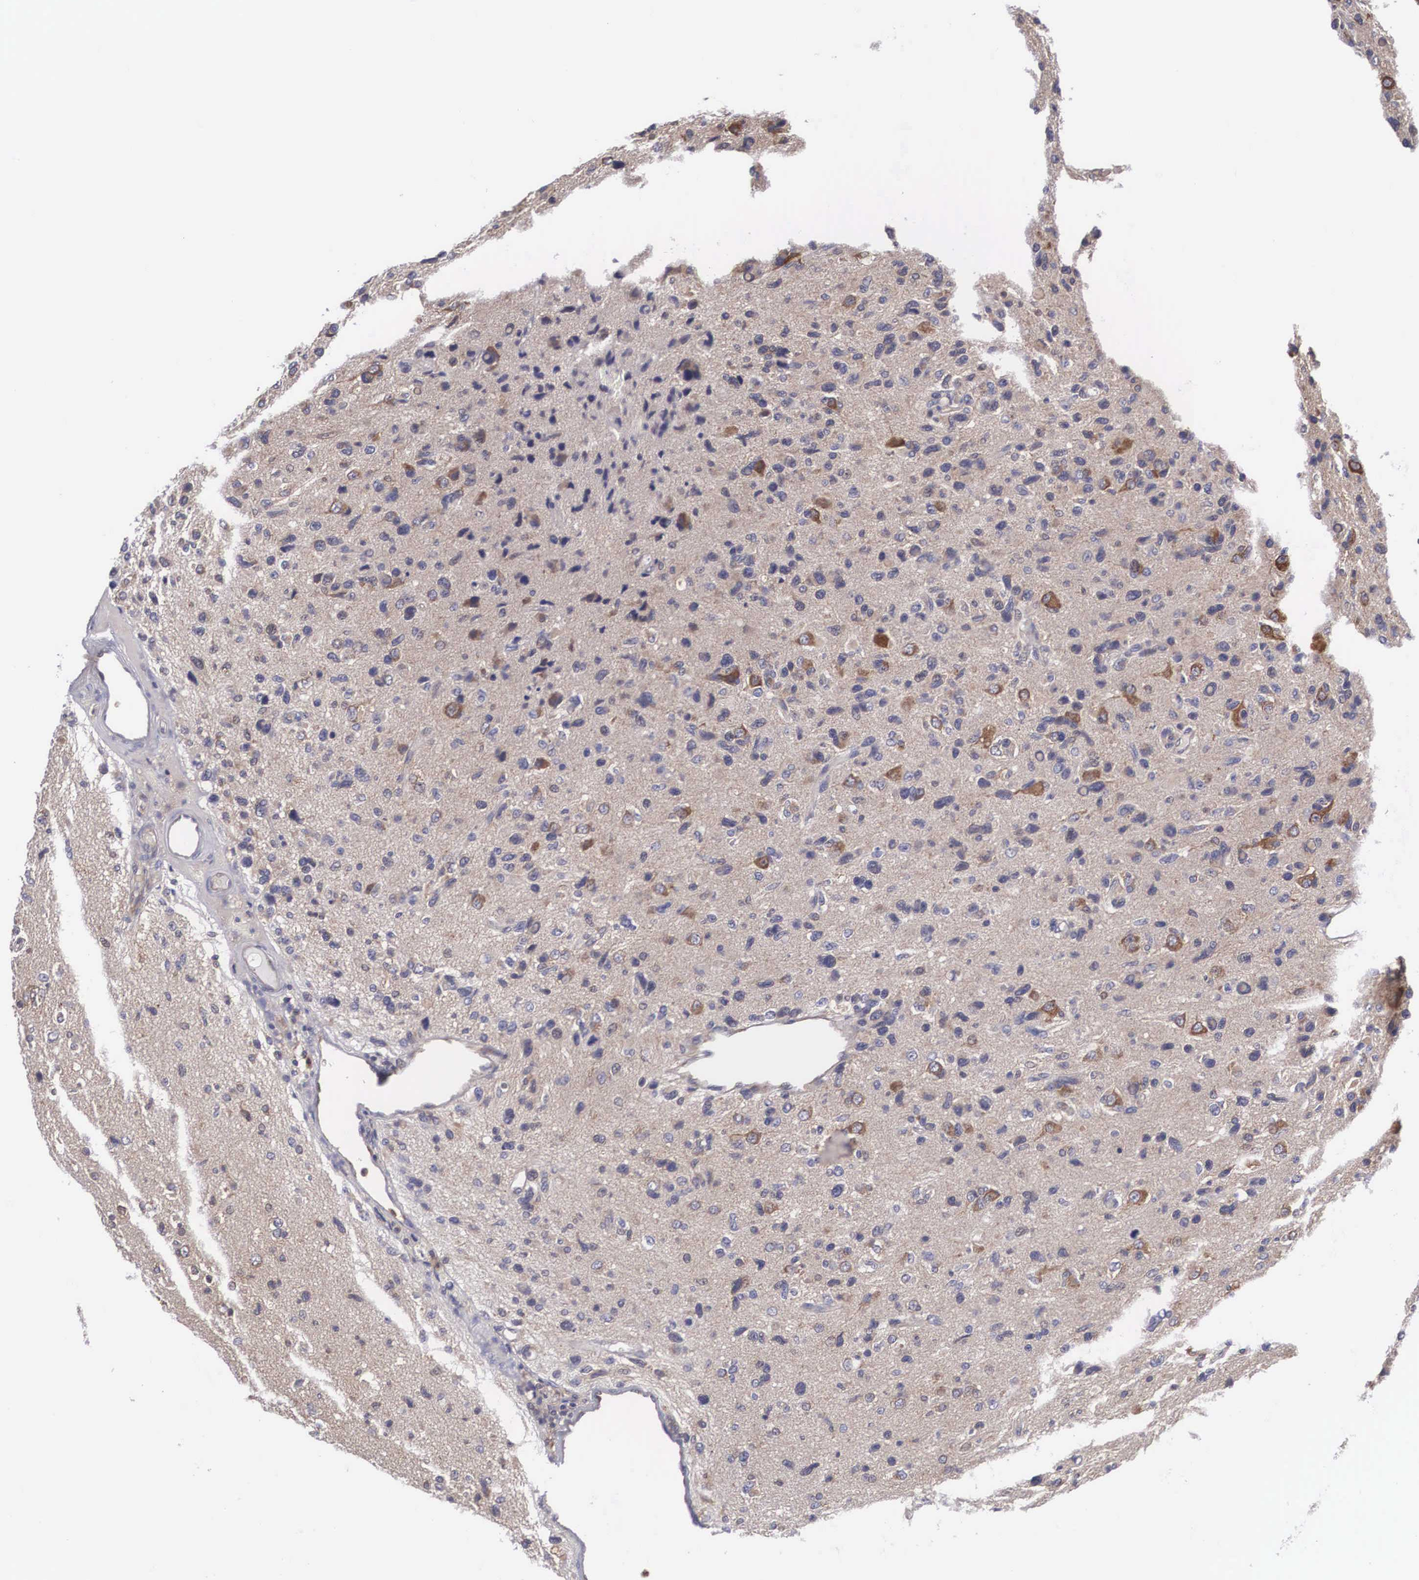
{"staining": {"intensity": "weak", "quantity": "<25%", "location": "cytoplasmic/membranous"}, "tissue": "glioma", "cell_type": "Tumor cells", "image_type": "cancer", "snomed": [{"axis": "morphology", "description": "Glioma, malignant, High grade"}, {"axis": "topography", "description": "Brain"}], "caption": "This is a photomicrograph of immunohistochemistry (IHC) staining of glioma, which shows no staining in tumor cells.", "gene": "GRIPAP1", "patient": {"sex": "male", "age": 77}}